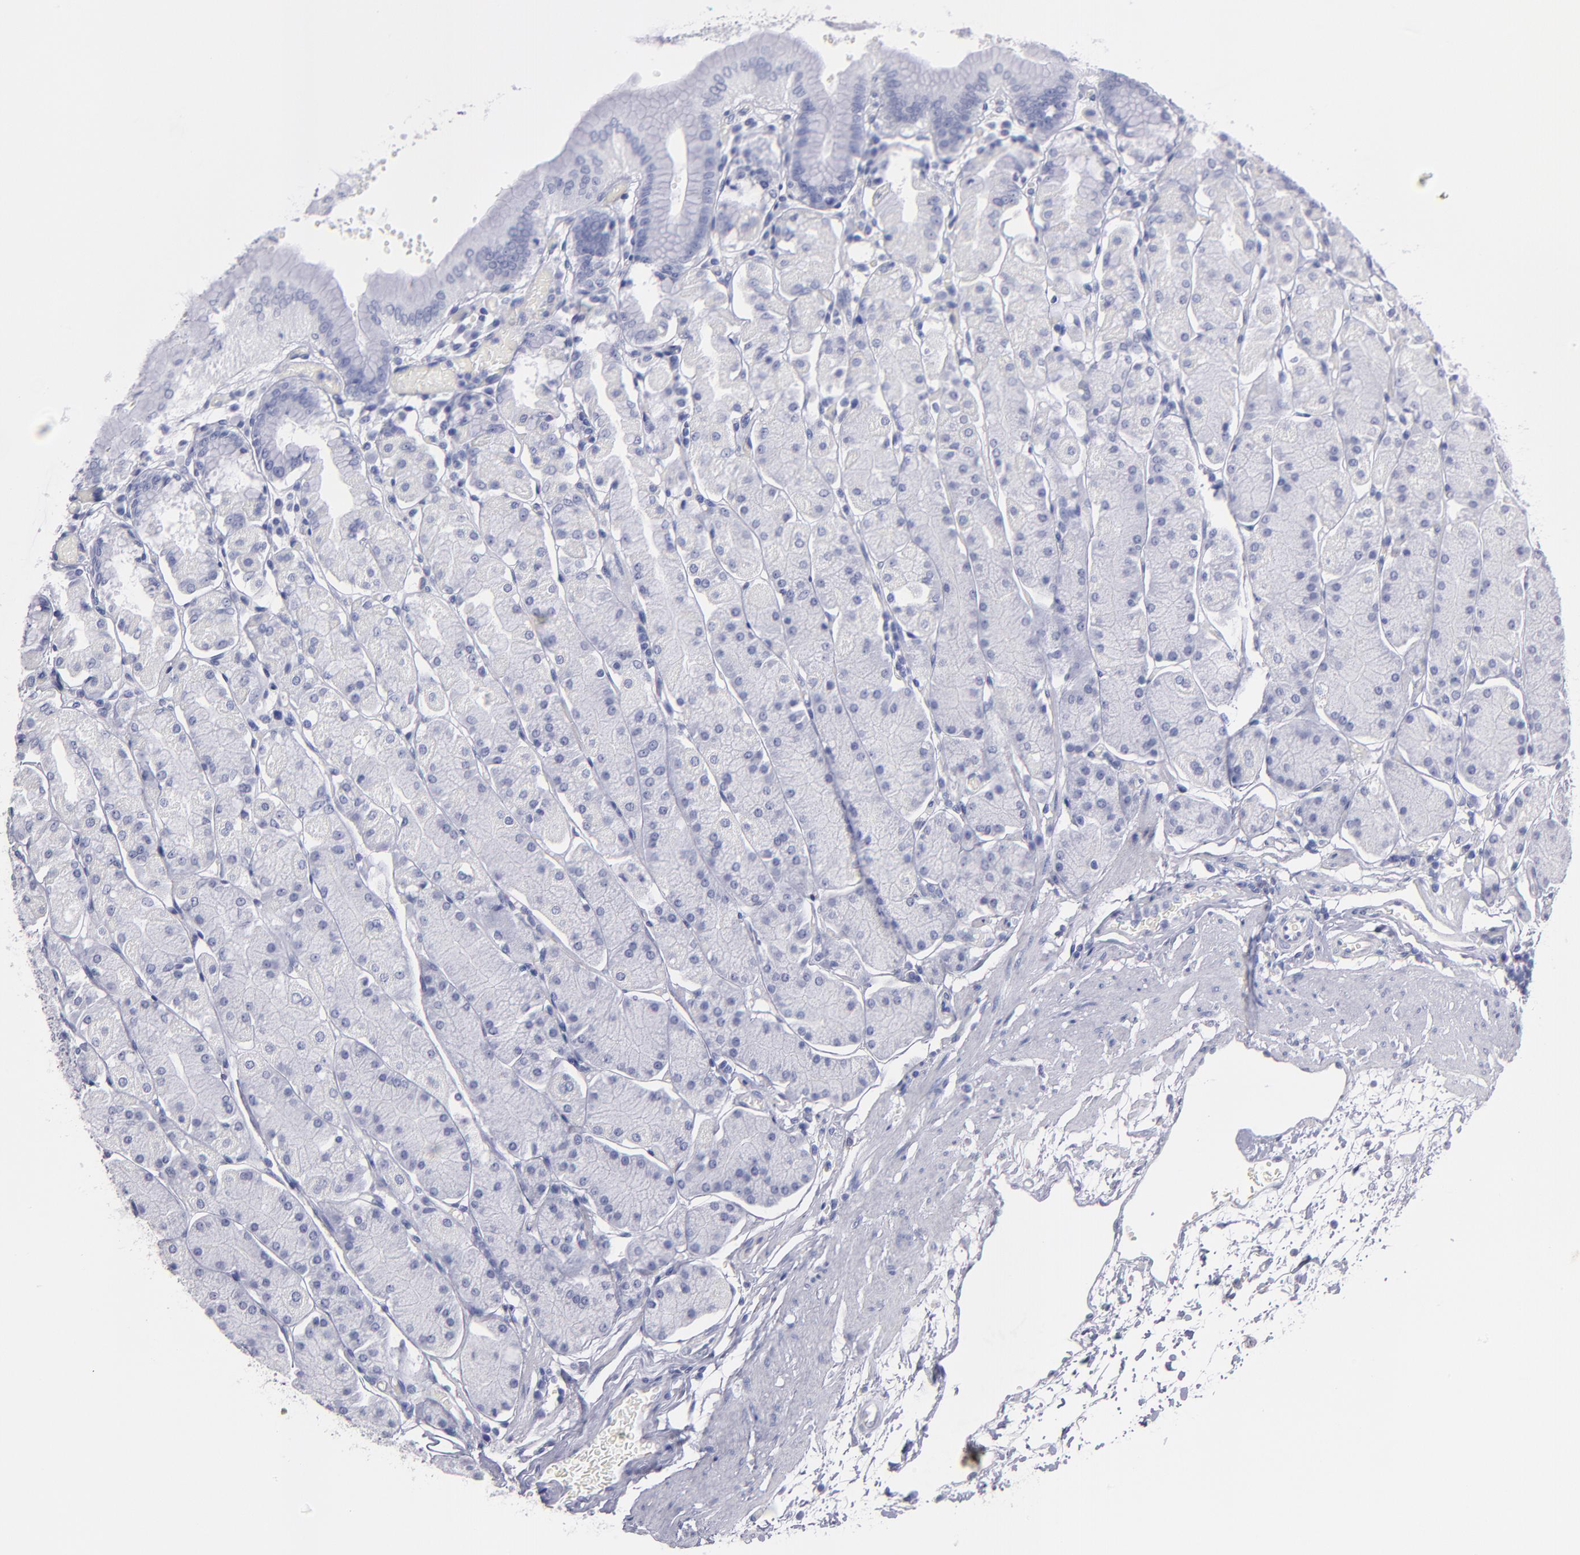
{"staining": {"intensity": "negative", "quantity": "none", "location": "none"}, "tissue": "stomach", "cell_type": "Glandular cells", "image_type": "normal", "snomed": [{"axis": "morphology", "description": "Normal tissue, NOS"}, {"axis": "topography", "description": "Stomach, upper"}, {"axis": "topography", "description": "Stomach"}], "caption": "An image of human stomach is negative for staining in glandular cells. The staining was performed using DAB (3,3'-diaminobenzidine) to visualize the protein expression in brown, while the nuclei were stained in blue with hematoxylin (Magnification: 20x).", "gene": "MB", "patient": {"sex": "male", "age": 76}}